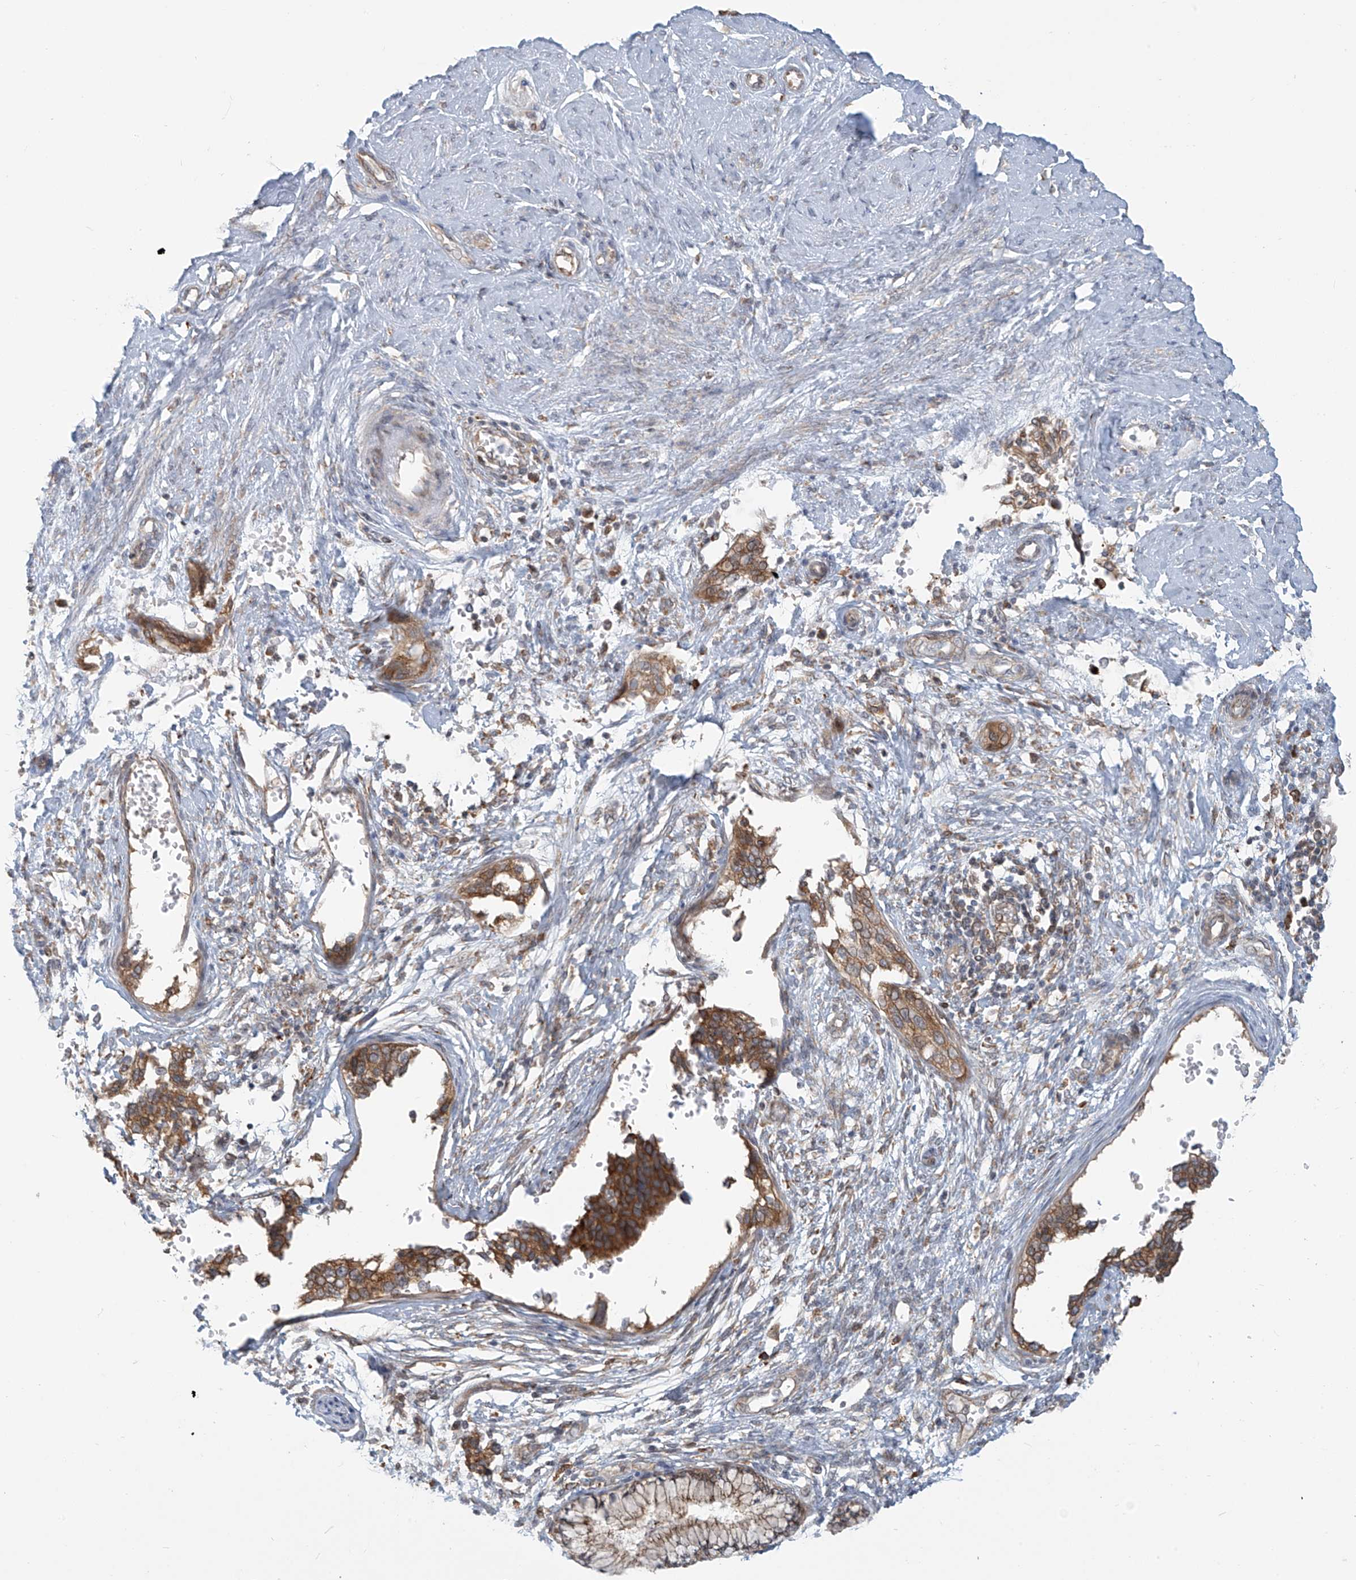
{"staining": {"intensity": "moderate", "quantity": "25%-75%", "location": "cytoplasmic/membranous"}, "tissue": "cervical cancer", "cell_type": "Tumor cells", "image_type": "cancer", "snomed": [{"axis": "morphology", "description": "Squamous cell carcinoma, NOS"}, {"axis": "topography", "description": "Cervix"}], "caption": "This micrograph exhibits immunohistochemistry (IHC) staining of cervical cancer (squamous cell carcinoma), with medium moderate cytoplasmic/membranous expression in approximately 25%-75% of tumor cells.", "gene": "KATNIP", "patient": {"sex": "female", "age": 37}}